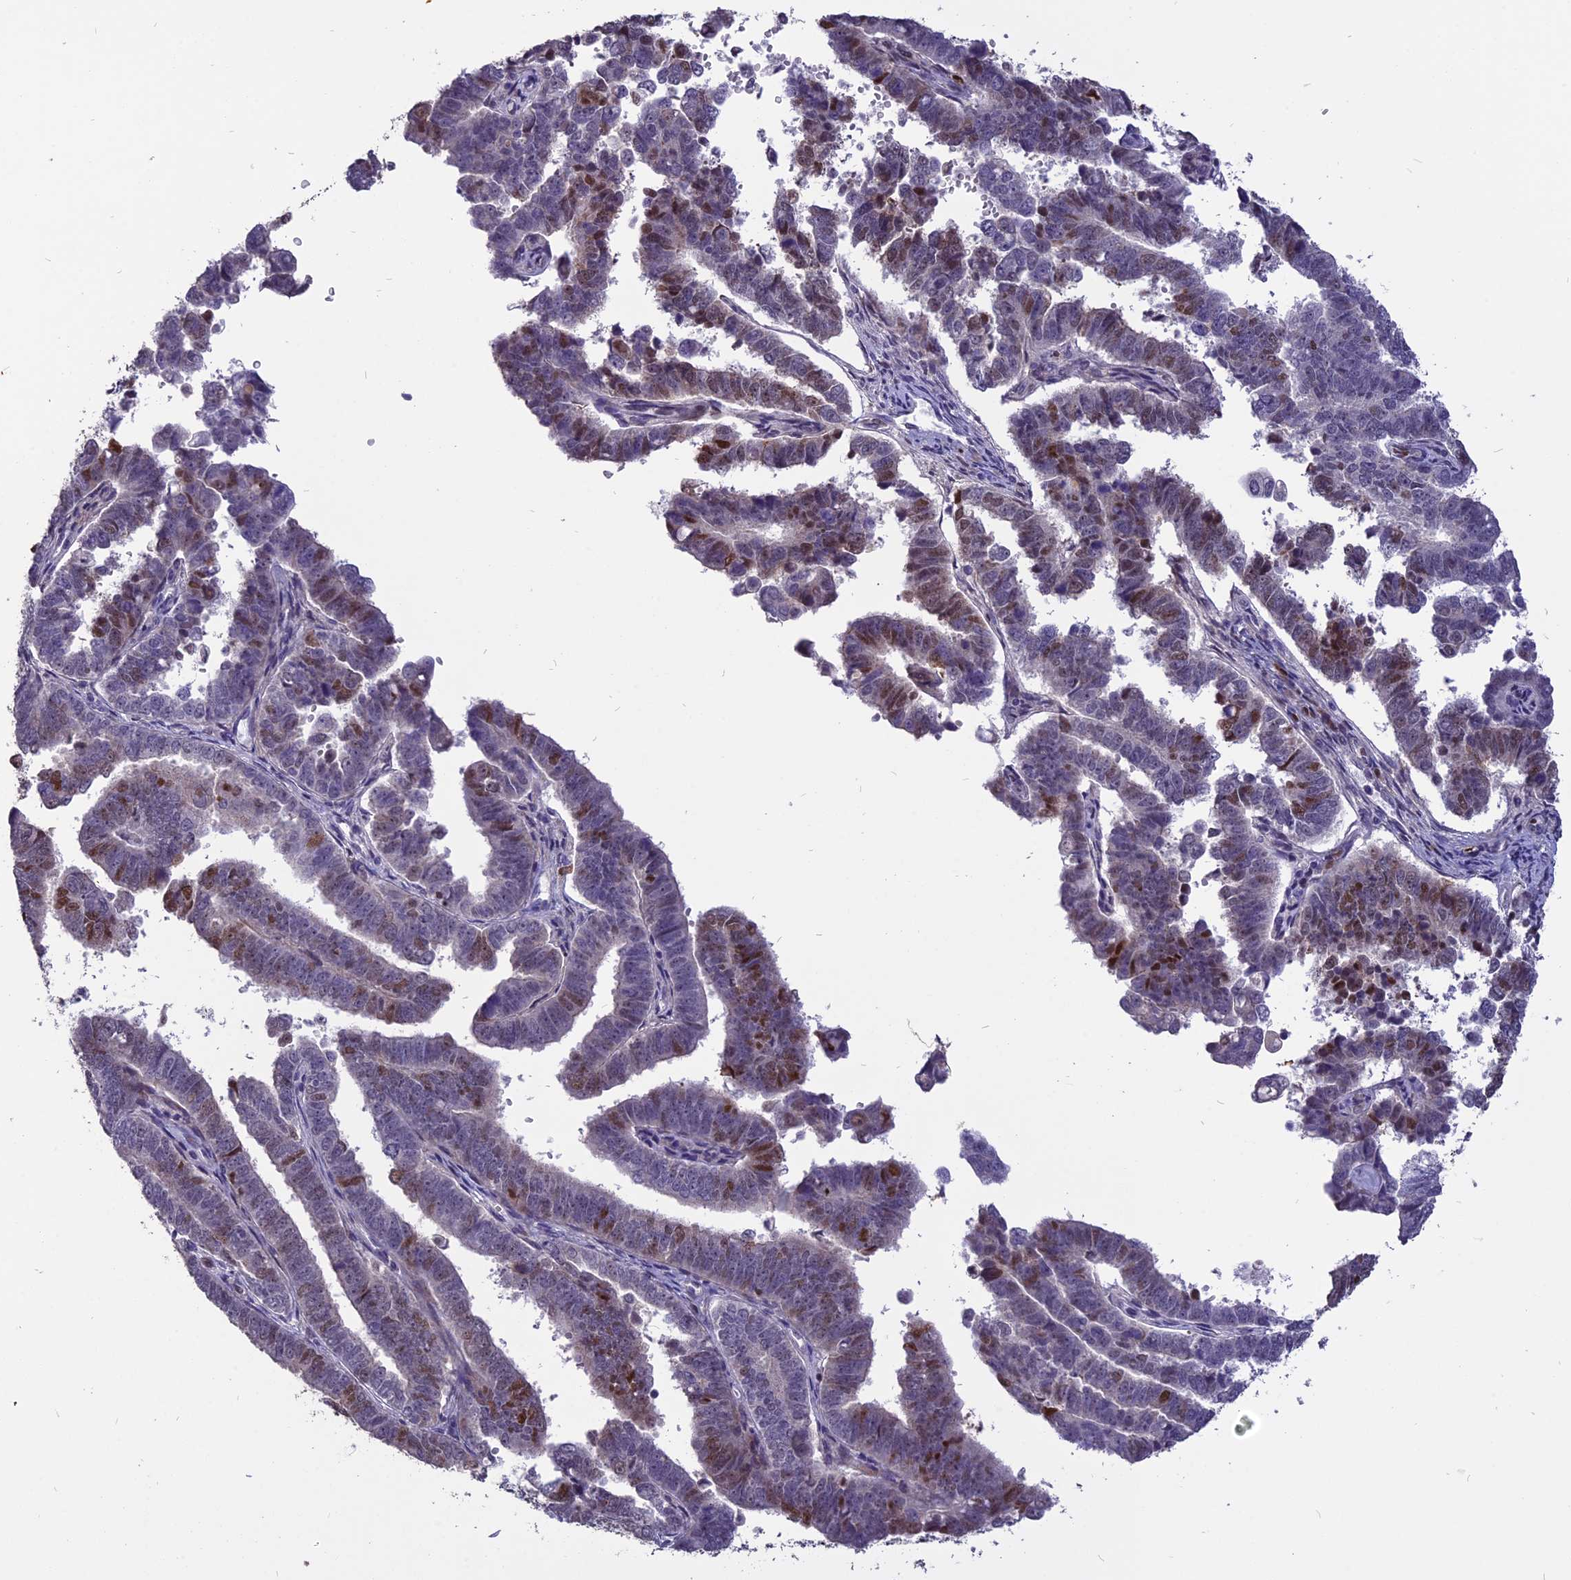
{"staining": {"intensity": "moderate", "quantity": "<25%", "location": "nuclear"}, "tissue": "endometrial cancer", "cell_type": "Tumor cells", "image_type": "cancer", "snomed": [{"axis": "morphology", "description": "Adenocarcinoma, NOS"}, {"axis": "topography", "description": "Endometrium"}], "caption": "Protein analysis of adenocarcinoma (endometrial) tissue exhibits moderate nuclear staining in approximately <25% of tumor cells.", "gene": "TMEM263", "patient": {"sex": "female", "age": 75}}